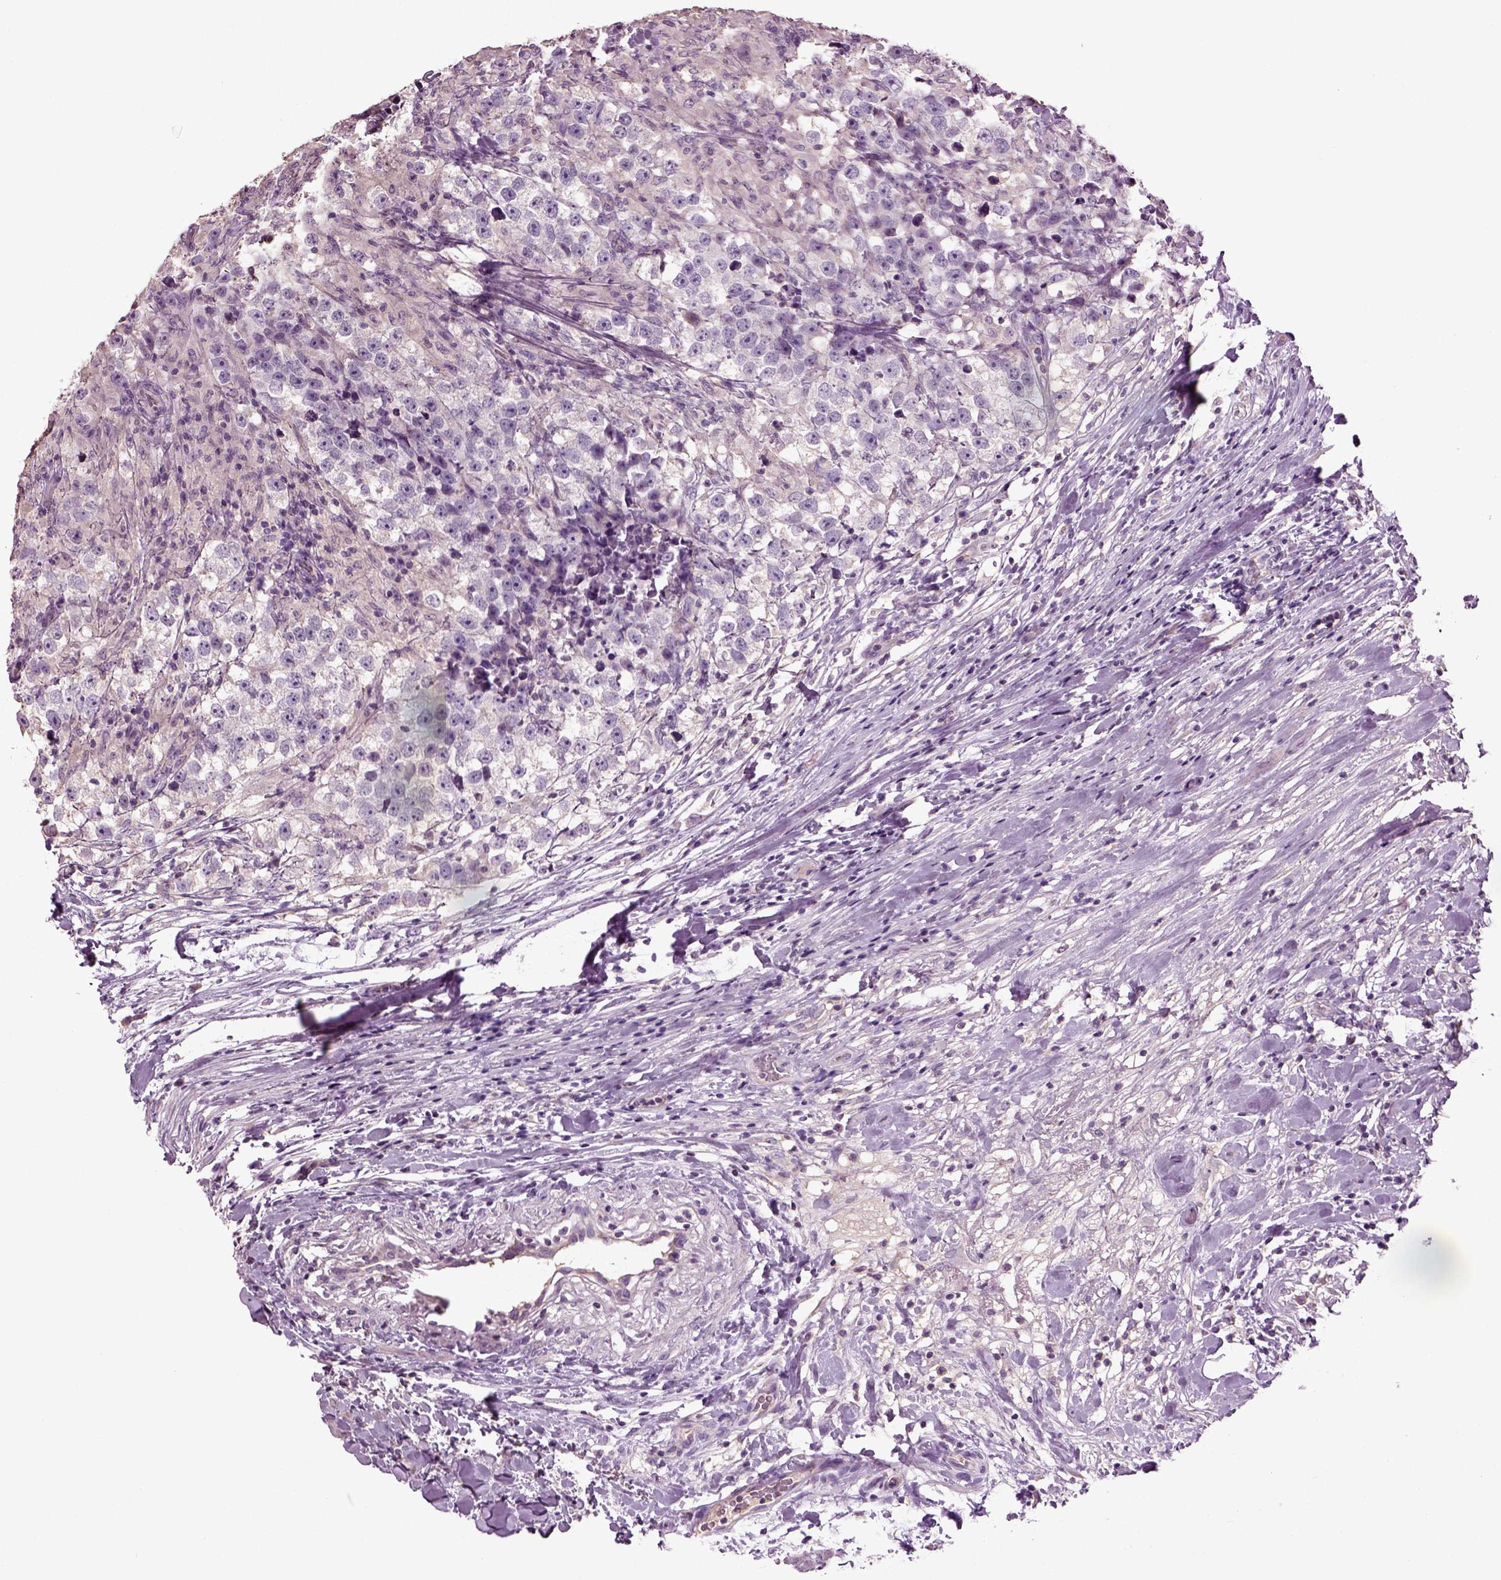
{"staining": {"intensity": "negative", "quantity": "none", "location": "none"}, "tissue": "testis cancer", "cell_type": "Tumor cells", "image_type": "cancer", "snomed": [{"axis": "morphology", "description": "Seminoma, NOS"}, {"axis": "topography", "description": "Testis"}], "caption": "Tumor cells show no significant staining in seminoma (testis).", "gene": "DEFB118", "patient": {"sex": "male", "age": 46}}